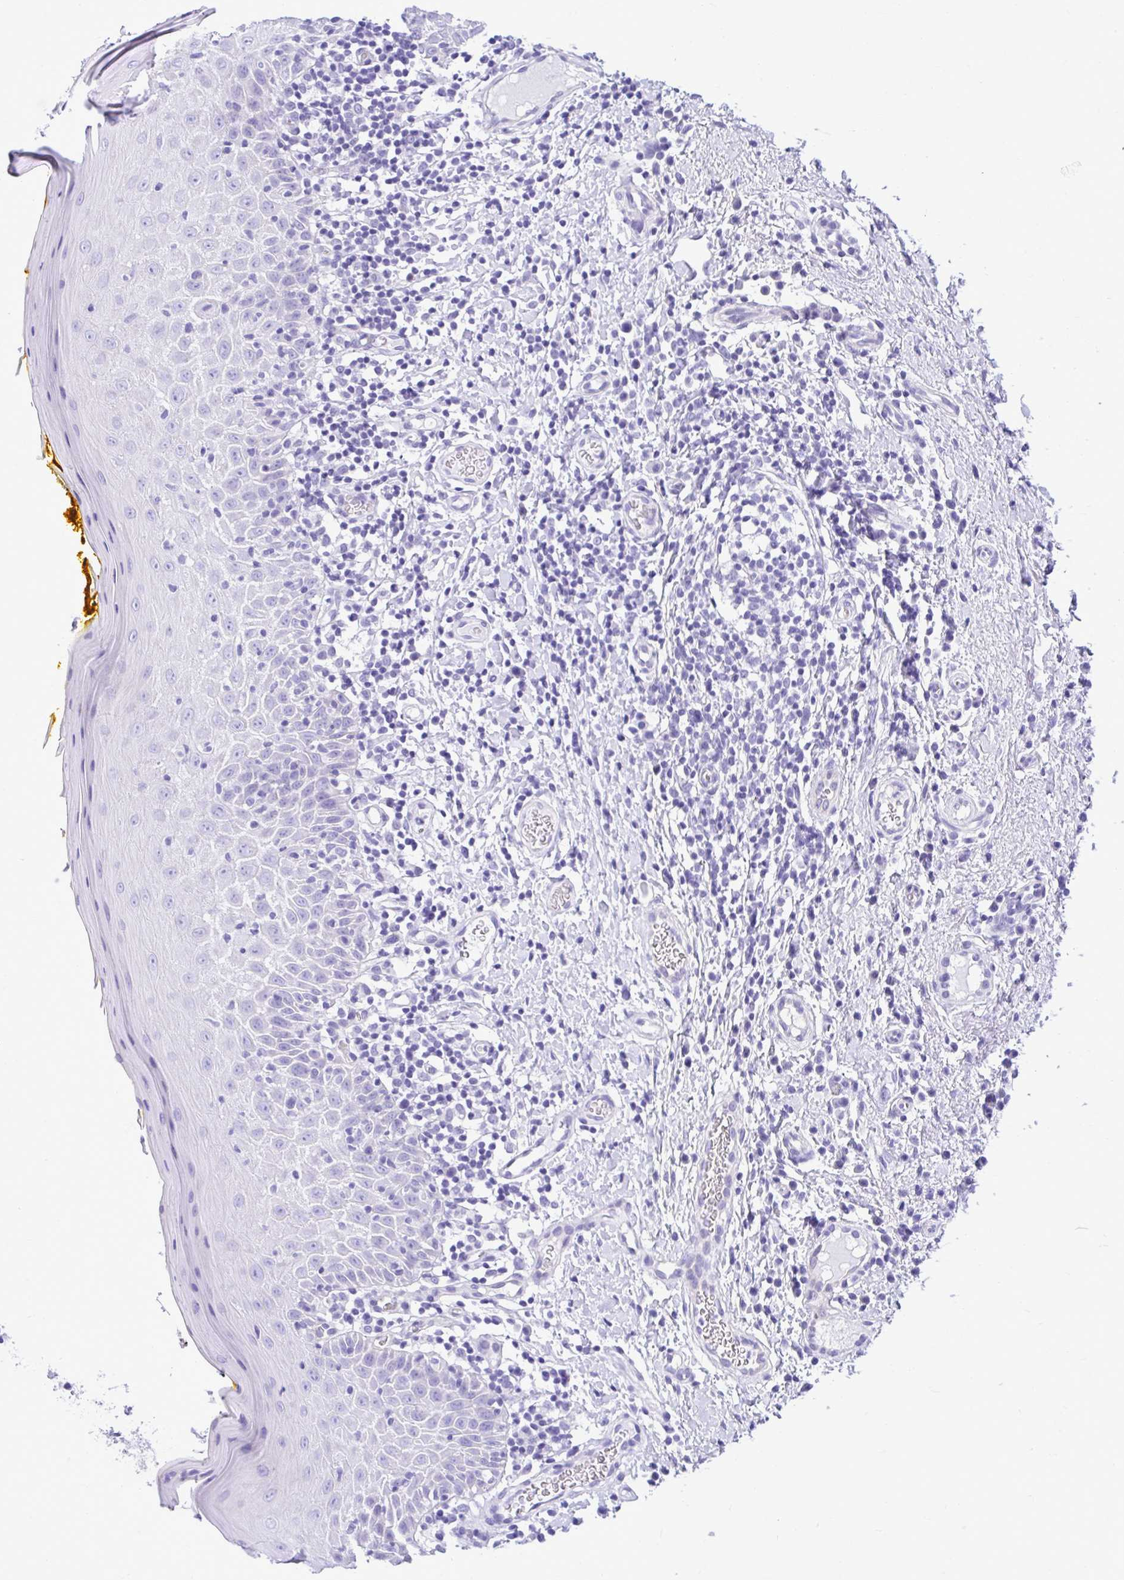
{"staining": {"intensity": "negative", "quantity": "none", "location": "none"}, "tissue": "oral mucosa", "cell_type": "Squamous epithelial cells", "image_type": "normal", "snomed": [{"axis": "morphology", "description": "Normal tissue, NOS"}, {"axis": "topography", "description": "Oral tissue"}, {"axis": "topography", "description": "Tounge, NOS"}], "caption": "DAB immunohistochemical staining of benign oral mucosa exhibits no significant staining in squamous epithelial cells.", "gene": "ABCG2", "patient": {"sex": "female", "age": 58}}